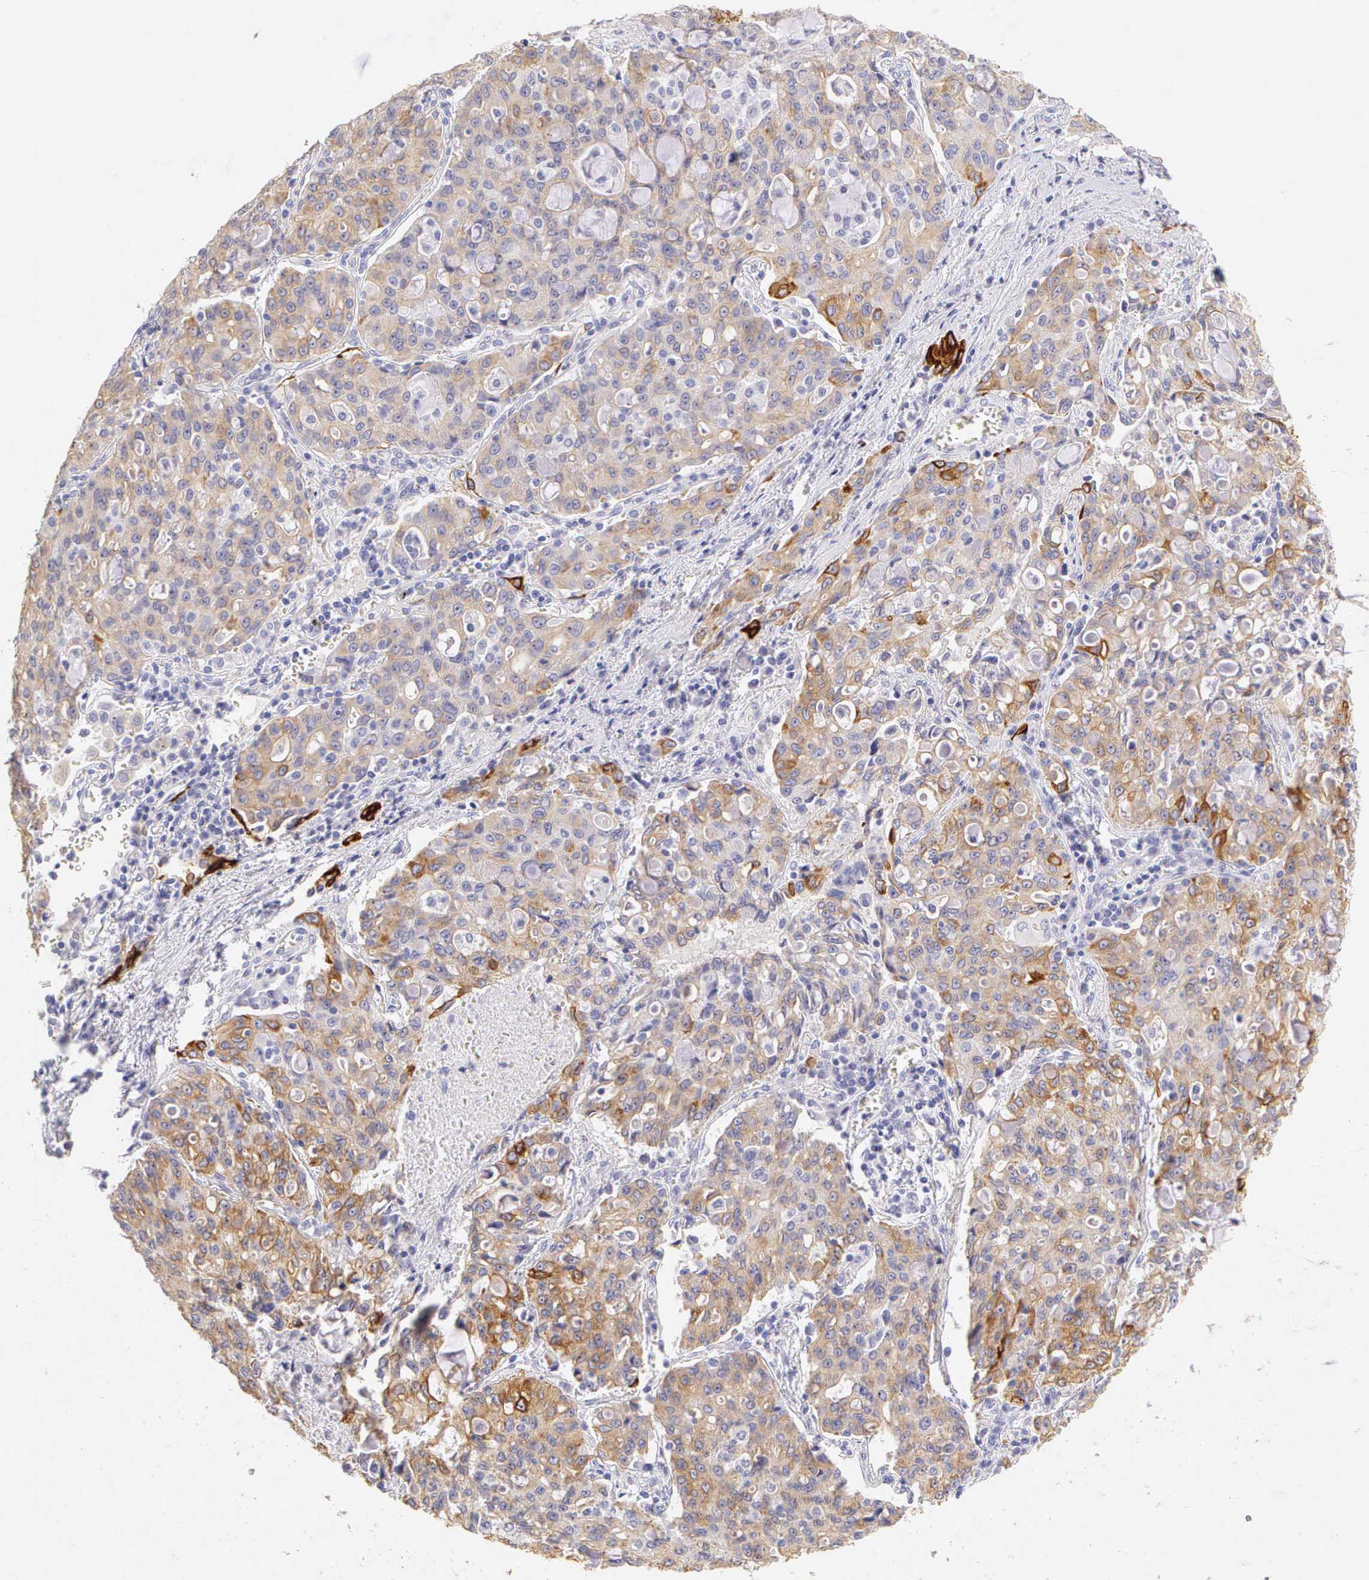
{"staining": {"intensity": "weak", "quantity": "25%-75%", "location": "cytoplasmic/membranous"}, "tissue": "lung cancer", "cell_type": "Tumor cells", "image_type": "cancer", "snomed": [{"axis": "morphology", "description": "Adenocarcinoma, NOS"}, {"axis": "topography", "description": "Lung"}], "caption": "Lung adenocarcinoma was stained to show a protein in brown. There is low levels of weak cytoplasmic/membranous positivity in approximately 25%-75% of tumor cells. The staining is performed using DAB (3,3'-diaminobenzidine) brown chromogen to label protein expression. The nuclei are counter-stained blue using hematoxylin.", "gene": "KRT17", "patient": {"sex": "female", "age": 44}}